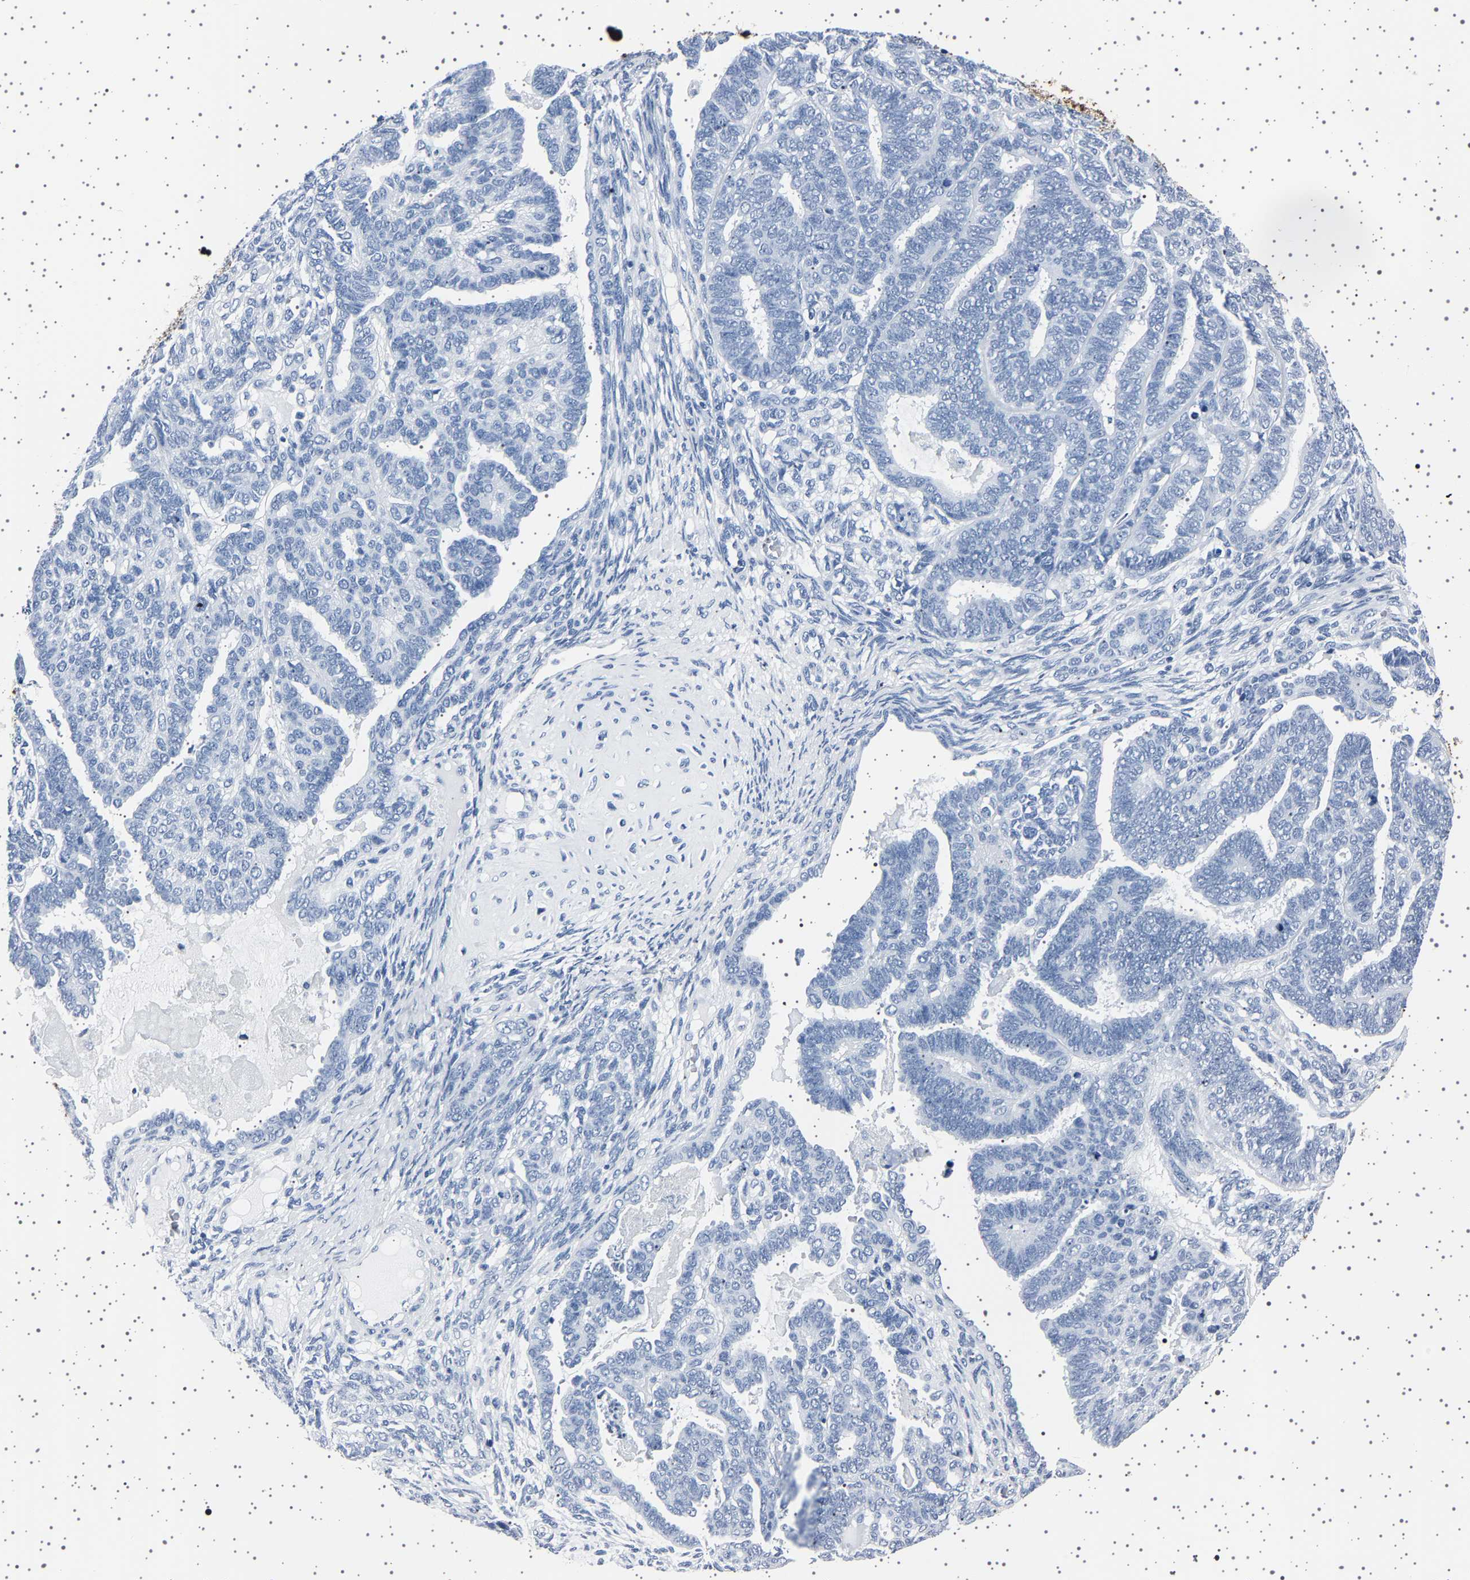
{"staining": {"intensity": "negative", "quantity": "none", "location": "none"}, "tissue": "endometrial cancer", "cell_type": "Tumor cells", "image_type": "cancer", "snomed": [{"axis": "morphology", "description": "Neoplasm, malignant, NOS"}, {"axis": "topography", "description": "Endometrium"}], "caption": "Histopathology image shows no significant protein expression in tumor cells of endometrial cancer (neoplasm (malignant)).", "gene": "TFF3", "patient": {"sex": "female", "age": 74}}